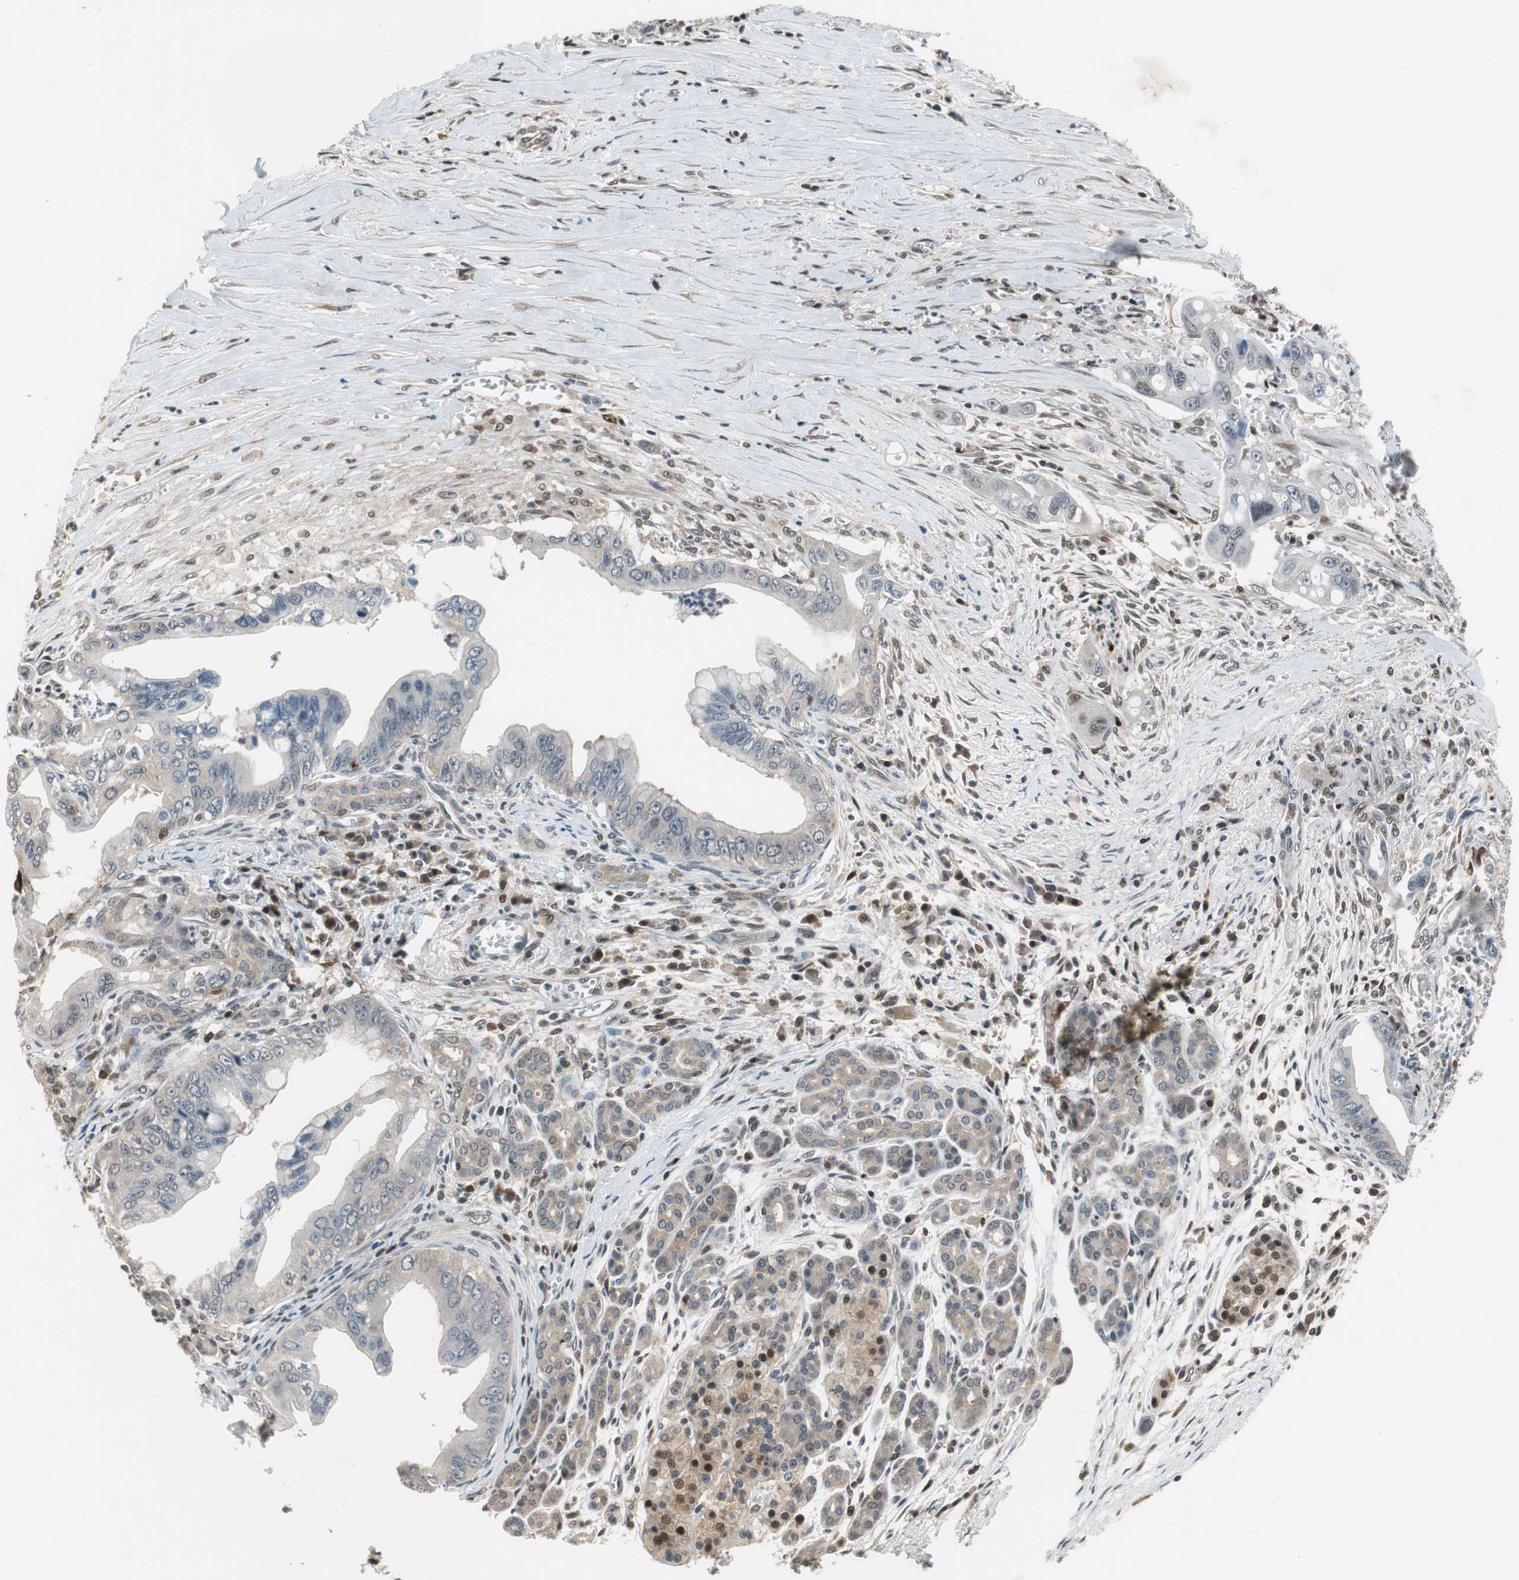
{"staining": {"intensity": "negative", "quantity": "none", "location": "none"}, "tissue": "pancreatic cancer", "cell_type": "Tumor cells", "image_type": "cancer", "snomed": [{"axis": "morphology", "description": "Adenocarcinoma, NOS"}, {"axis": "topography", "description": "Pancreas"}], "caption": "A photomicrograph of pancreatic cancer (adenocarcinoma) stained for a protein exhibits no brown staining in tumor cells. (Immunohistochemistry, brightfield microscopy, high magnification).", "gene": "MAFB", "patient": {"sex": "male", "age": 59}}